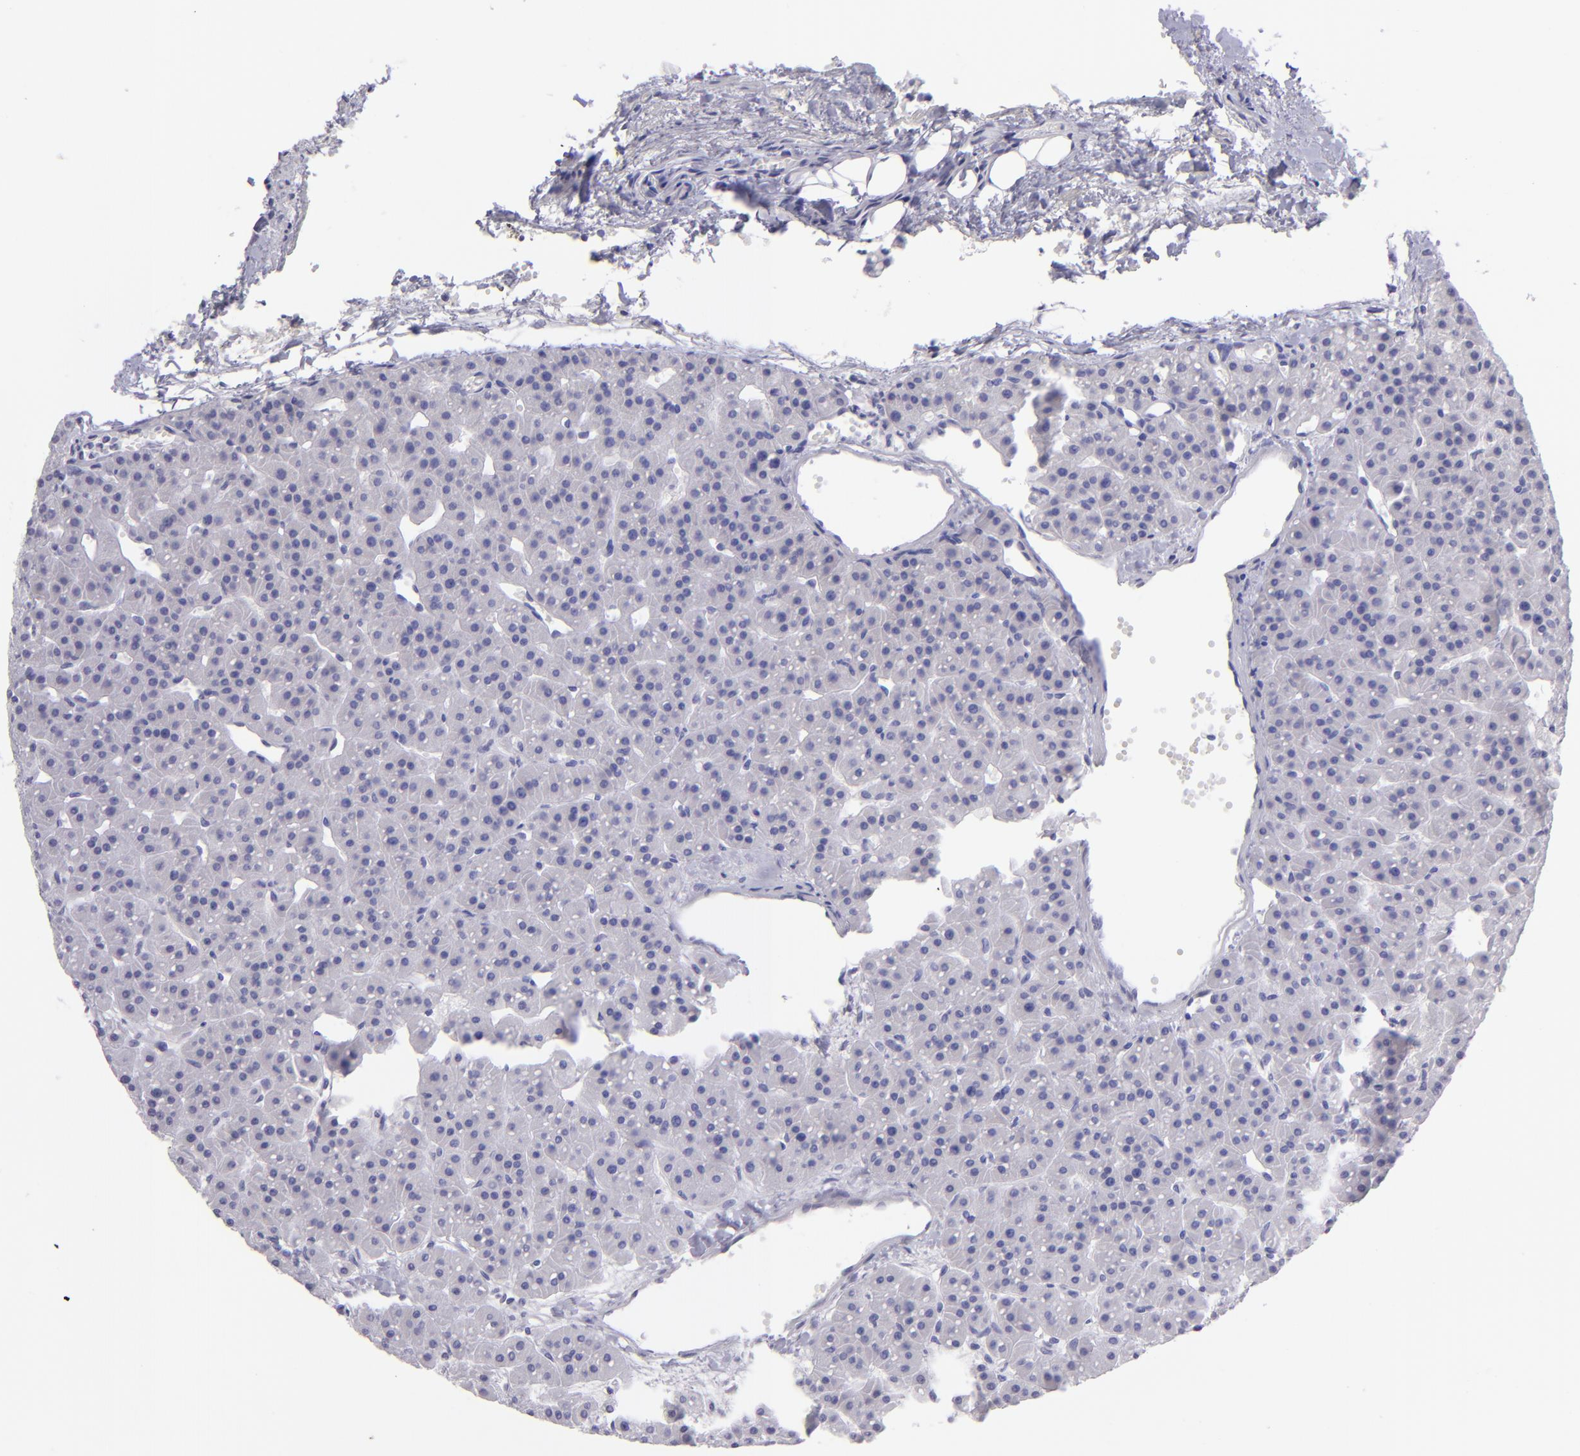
{"staining": {"intensity": "negative", "quantity": "none", "location": "none"}, "tissue": "parathyroid gland", "cell_type": "Glandular cells", "image_type": "normal", "snomed": [{"axis": "morphology", "description": "Normal tissue, NOS"}, {"axis": "topography", "description": "Parathyroid gland"}], "caption": "IHC histopathology image of benign parathyroid gland stained for a protein (brown), which exhibits no staining in glandular cells. (Stains: DAB immunohistochemistry with hematoxylin counter stain, Microscopy: brightfield microscopy at high magnification).", "gene": "SLC1A3", "patient": {"sex": "female", "age": 76}}